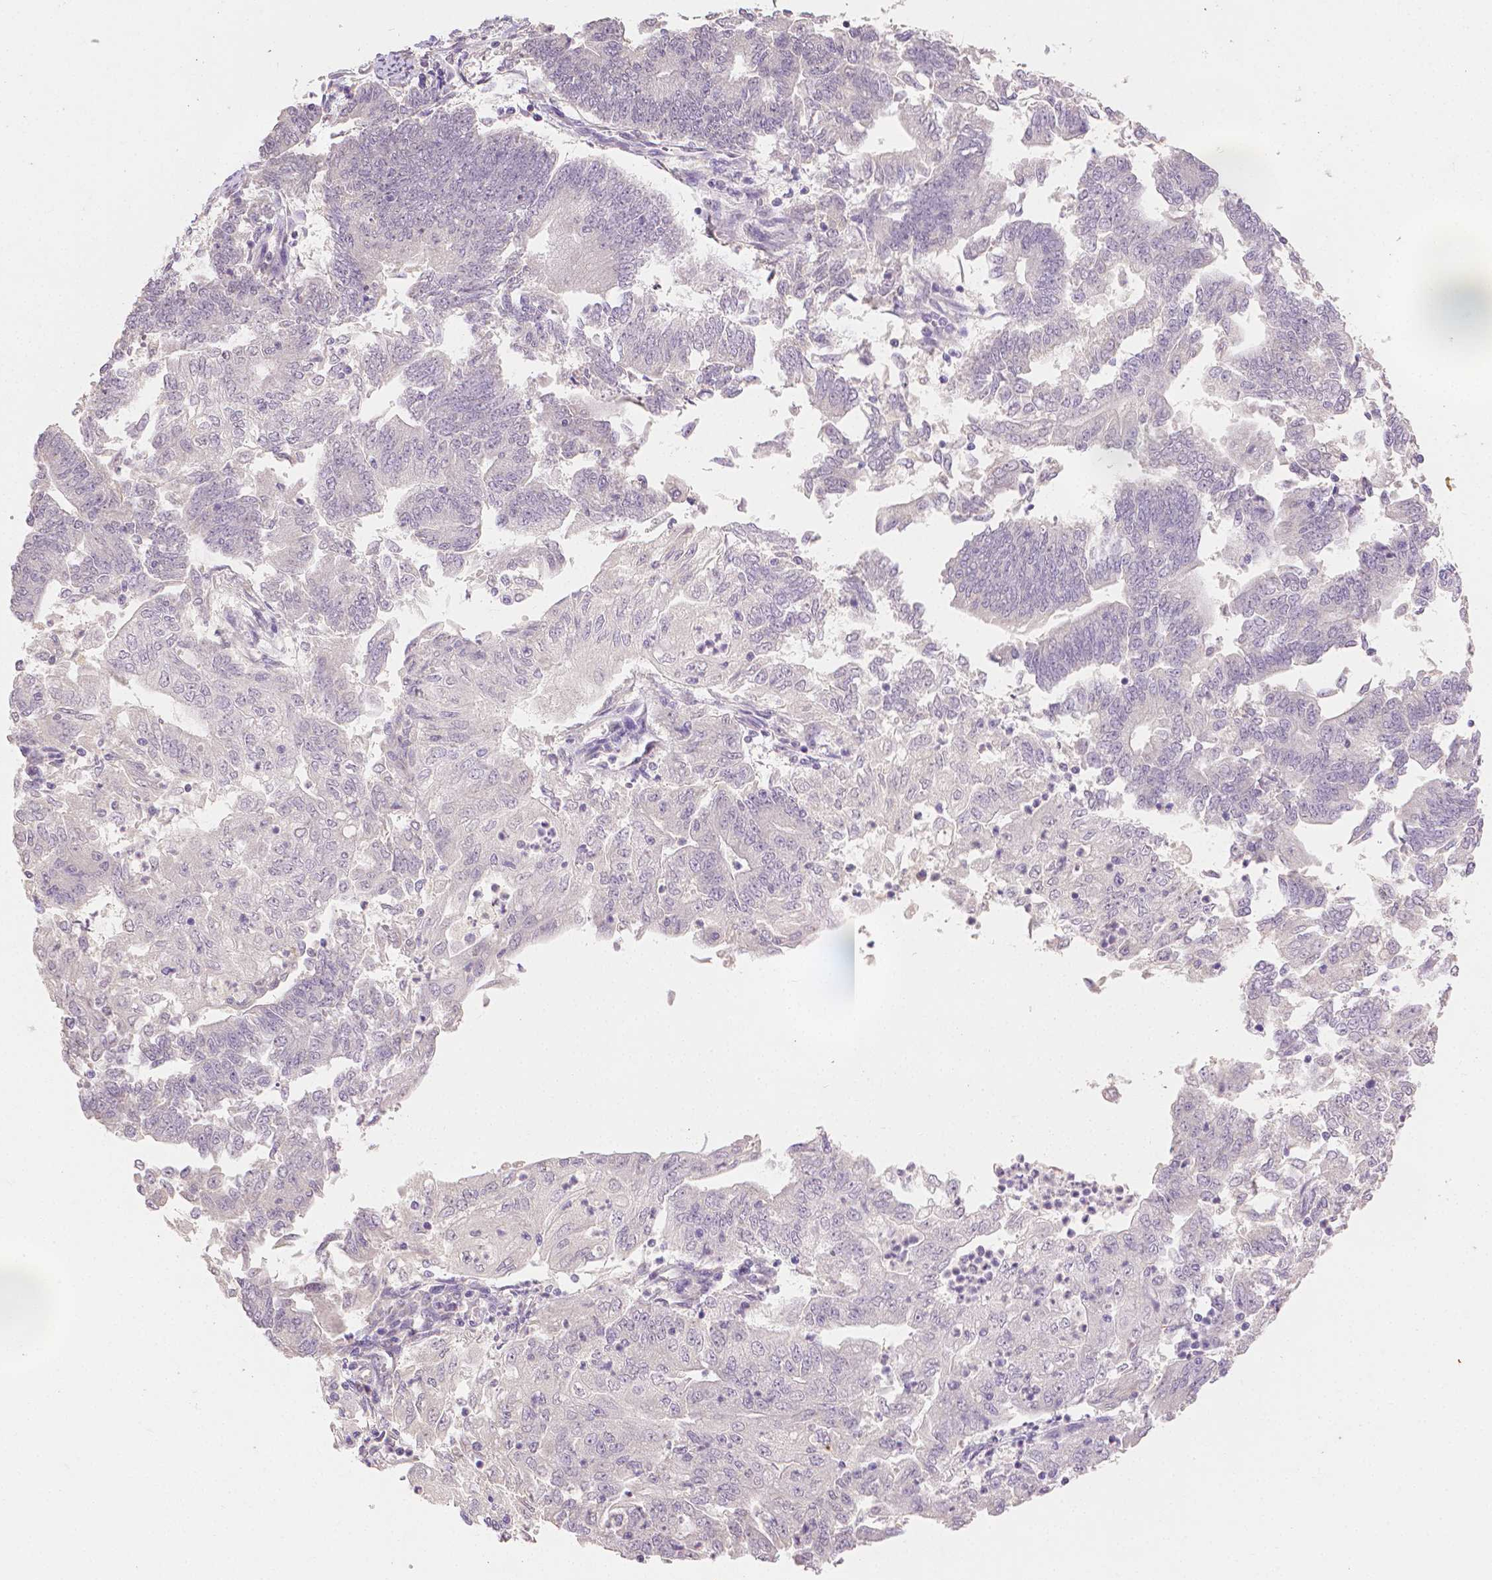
{"staining": {"intensity": "negative", "quantity": "none", "location": "none"}, "tissue": "endometrial cancer", "cell_type": "Tumor cells", "image_type": "cancer", "snomed": [{"axis": "morphology", "description": "Adenocarcinoma, NOS"}, {"axis": "topography", "description": "Endometrium"}], "caption": "Tumor cells show no significant positivity in endometrial cancer.", "gene": "TGM1", "patient": {"sex": "female", "age": 70}}